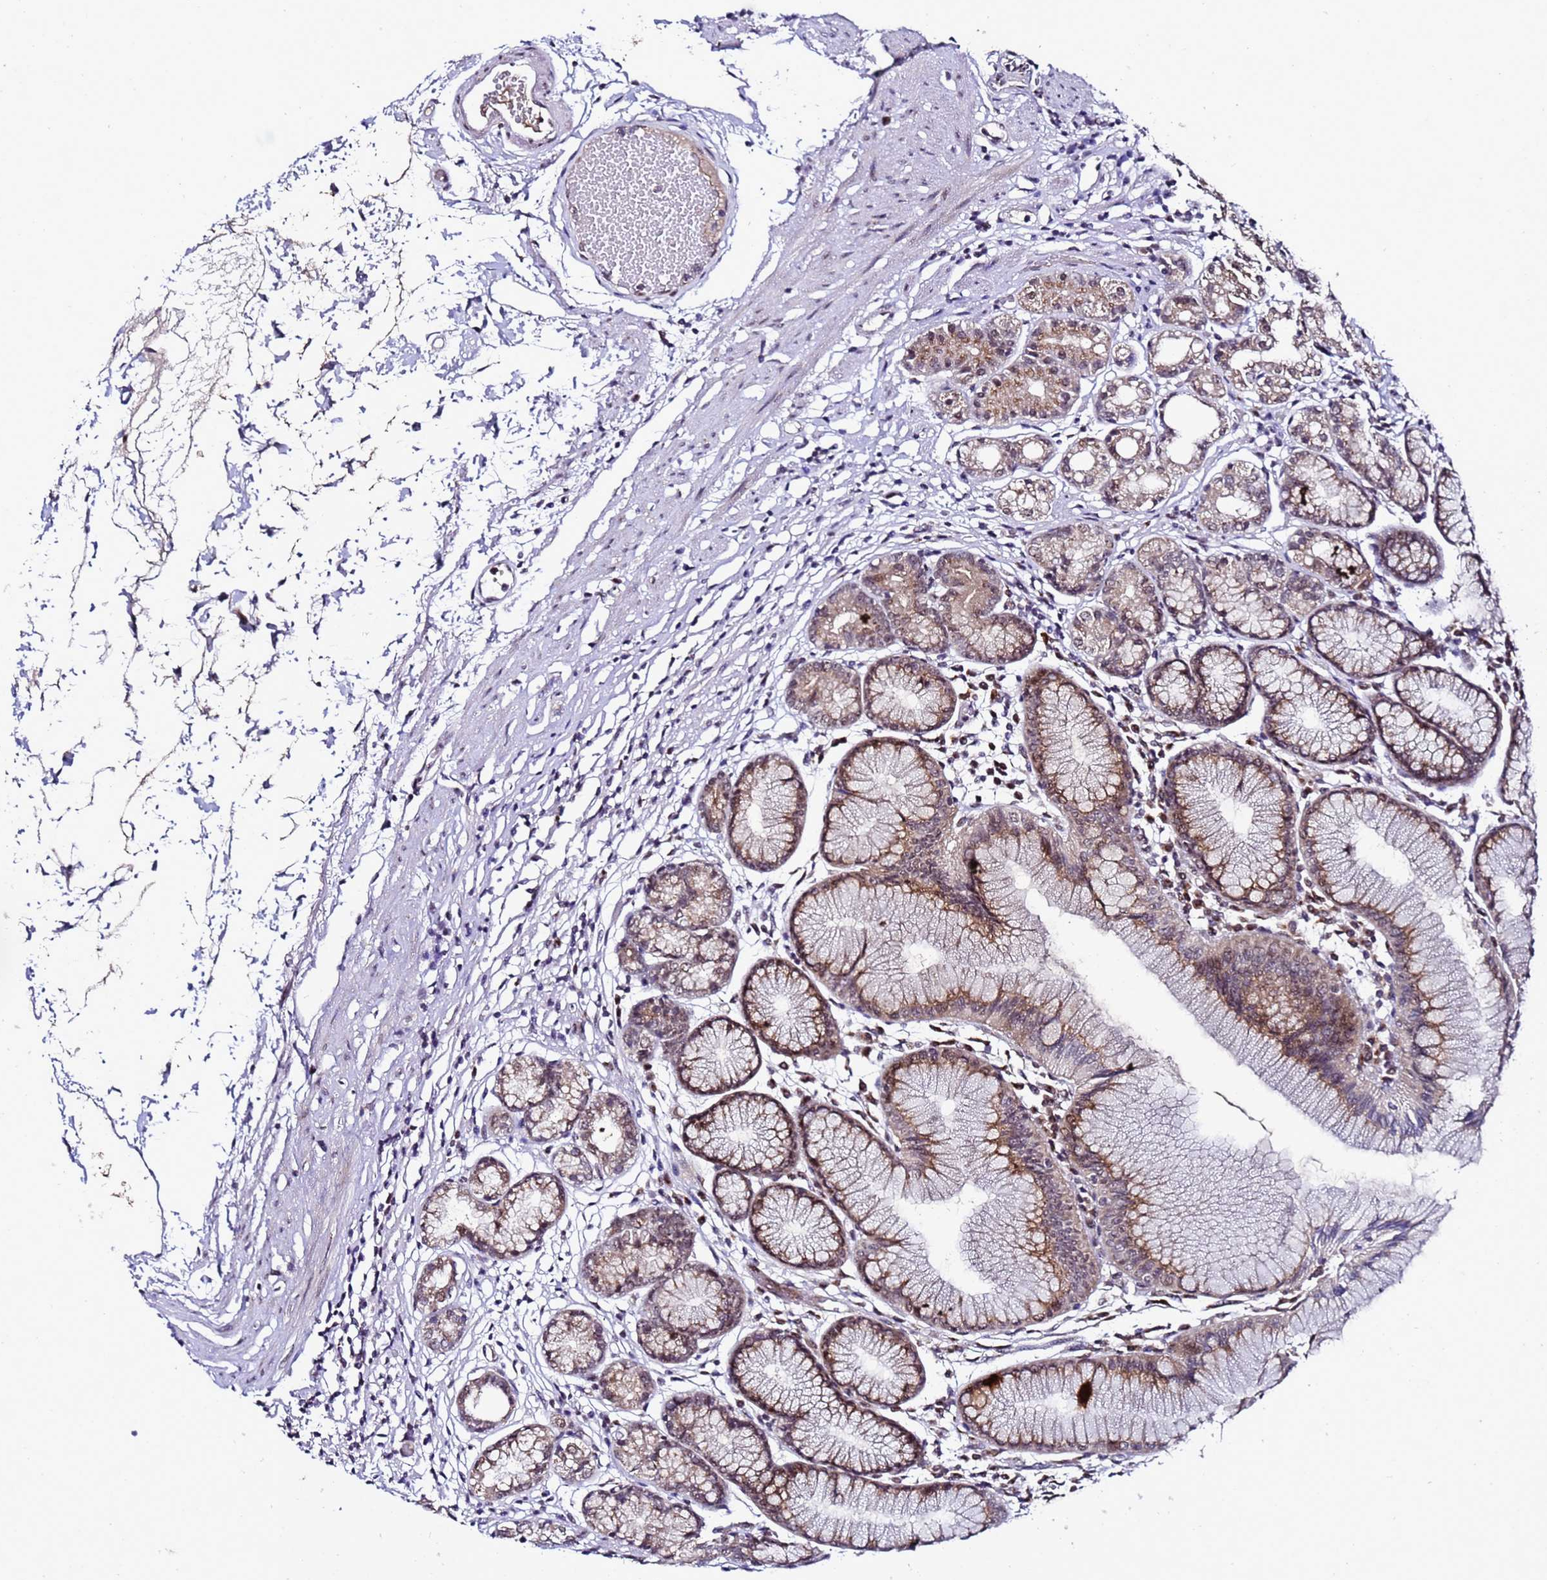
{"staining": {"intensity": "moderate", "quantity": "25%-75%", "location": "cytoplasmic/membranous"}, "tissue": "stomach", "cell_type": "Glandular cells", "image_type": "normal", "snomed": [{"axis": "morphology", "description": "Normal tissue, NOS"}, {"axis": "topography", "description": "Stomach"}], "caption": "Glandular cells demonstrate moderate cytoplasmic/membranous staining in about 25%-75% of cells in benign stomach. (Stains: DAB (3,3'-diaminobenzidine) in brown, nuclei in blue, Microscopy: brightfield microscopy at high magnification).", "gene": "C19orf47", "patient": {"sex": "female", "age": 57}}